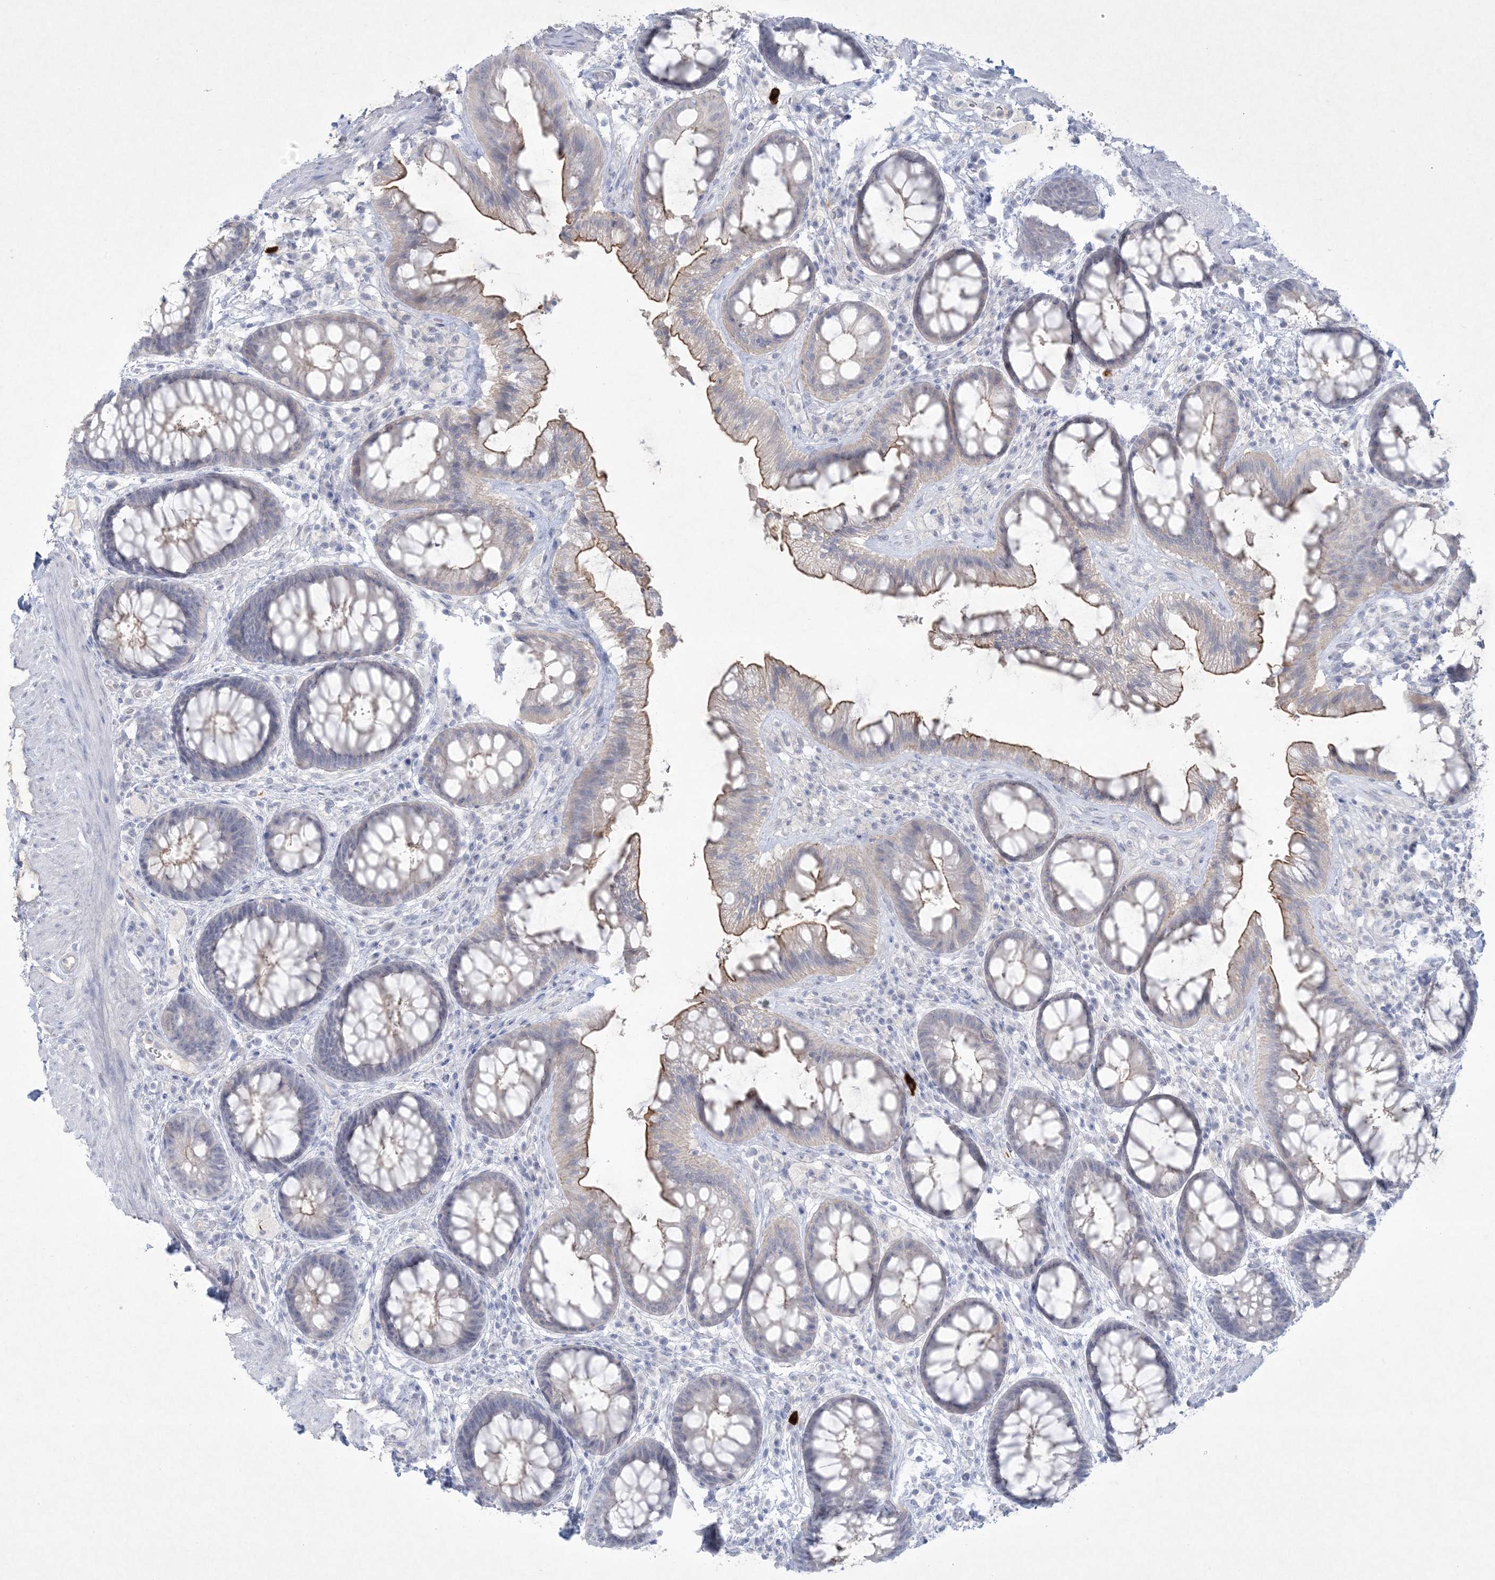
{"staining": {"intensity": "moderate", "quantity": "<25%", "location": "cytoplasmic/membranous"}, "tissue": "rectum", "cell_type": "Glandular cells", "image_type": "normal", "snomed": [{"axis": "morphology", "description": "Normal tissue, NOS"}, {"axis": "topography", "description": "Rectum"}], "caption": "Protein expression by IHC exhibits moderate cytoplasmic/membranous positivity in about <25% of glandular cells in normal rectum.", "gene": "CCDC24", "patient": {"sex": "female", "age": 46}}